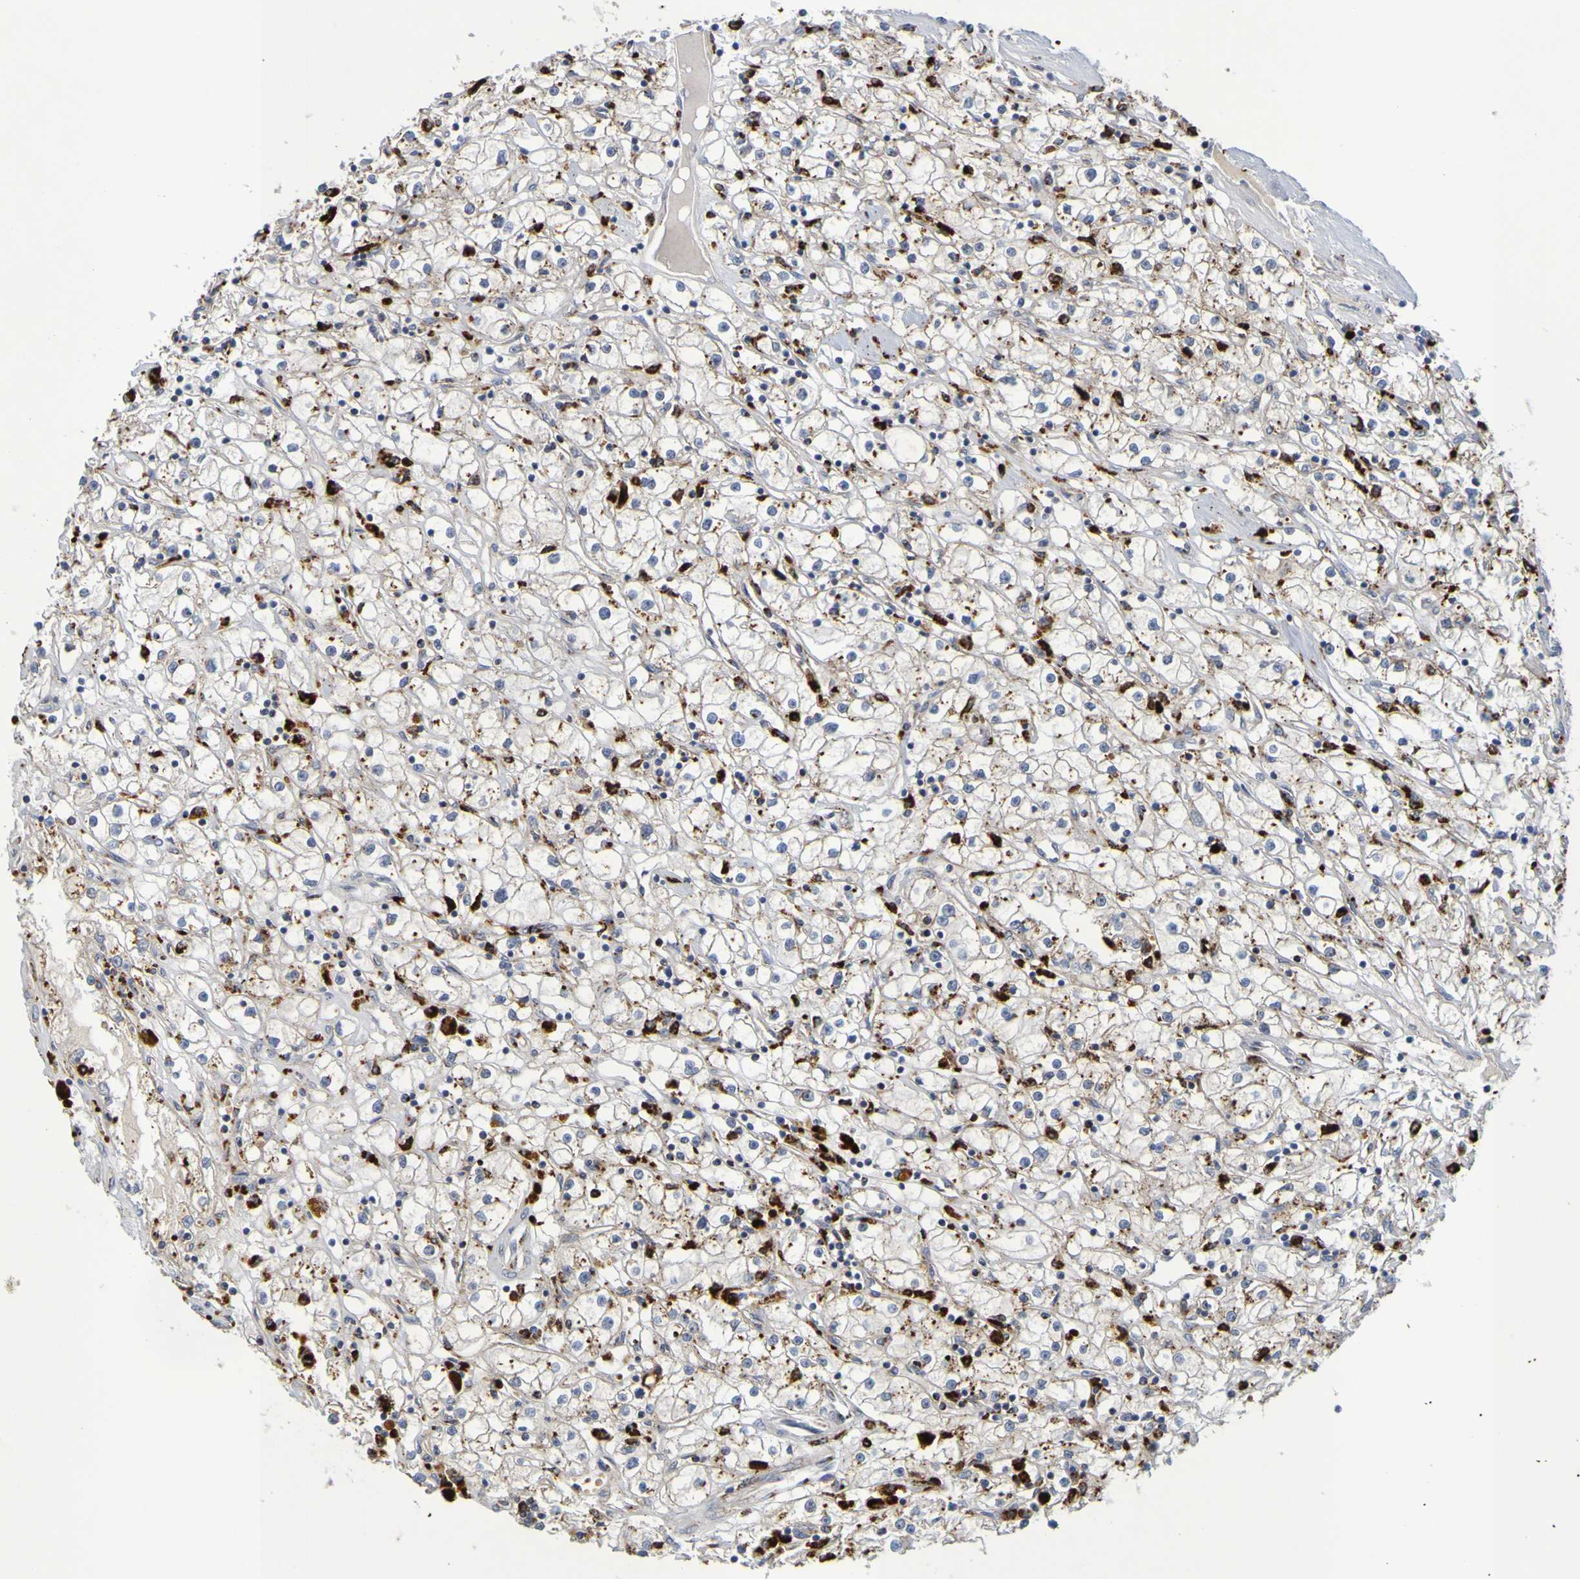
{"staining": {"intensity": "moderate", "quantity": "<25%", "location": "cytoplasmic/membranous"}, "tissue": "renal cancer", "cell_type": "Tumor cells", "image_type": "cancer", "snomed": [{"axis": "morphology", "description": "Adenocarcinoma, NOS"}, {"axis": "topography", "description": "Kidney"}], "caption": "An image of renal adenocarcinoma stained for a protein shows moderate cytoplasmic/membranous brown staining in tumor cells.", "gene": "TPH1", "patient": {"sex": "male", "age": 56}}